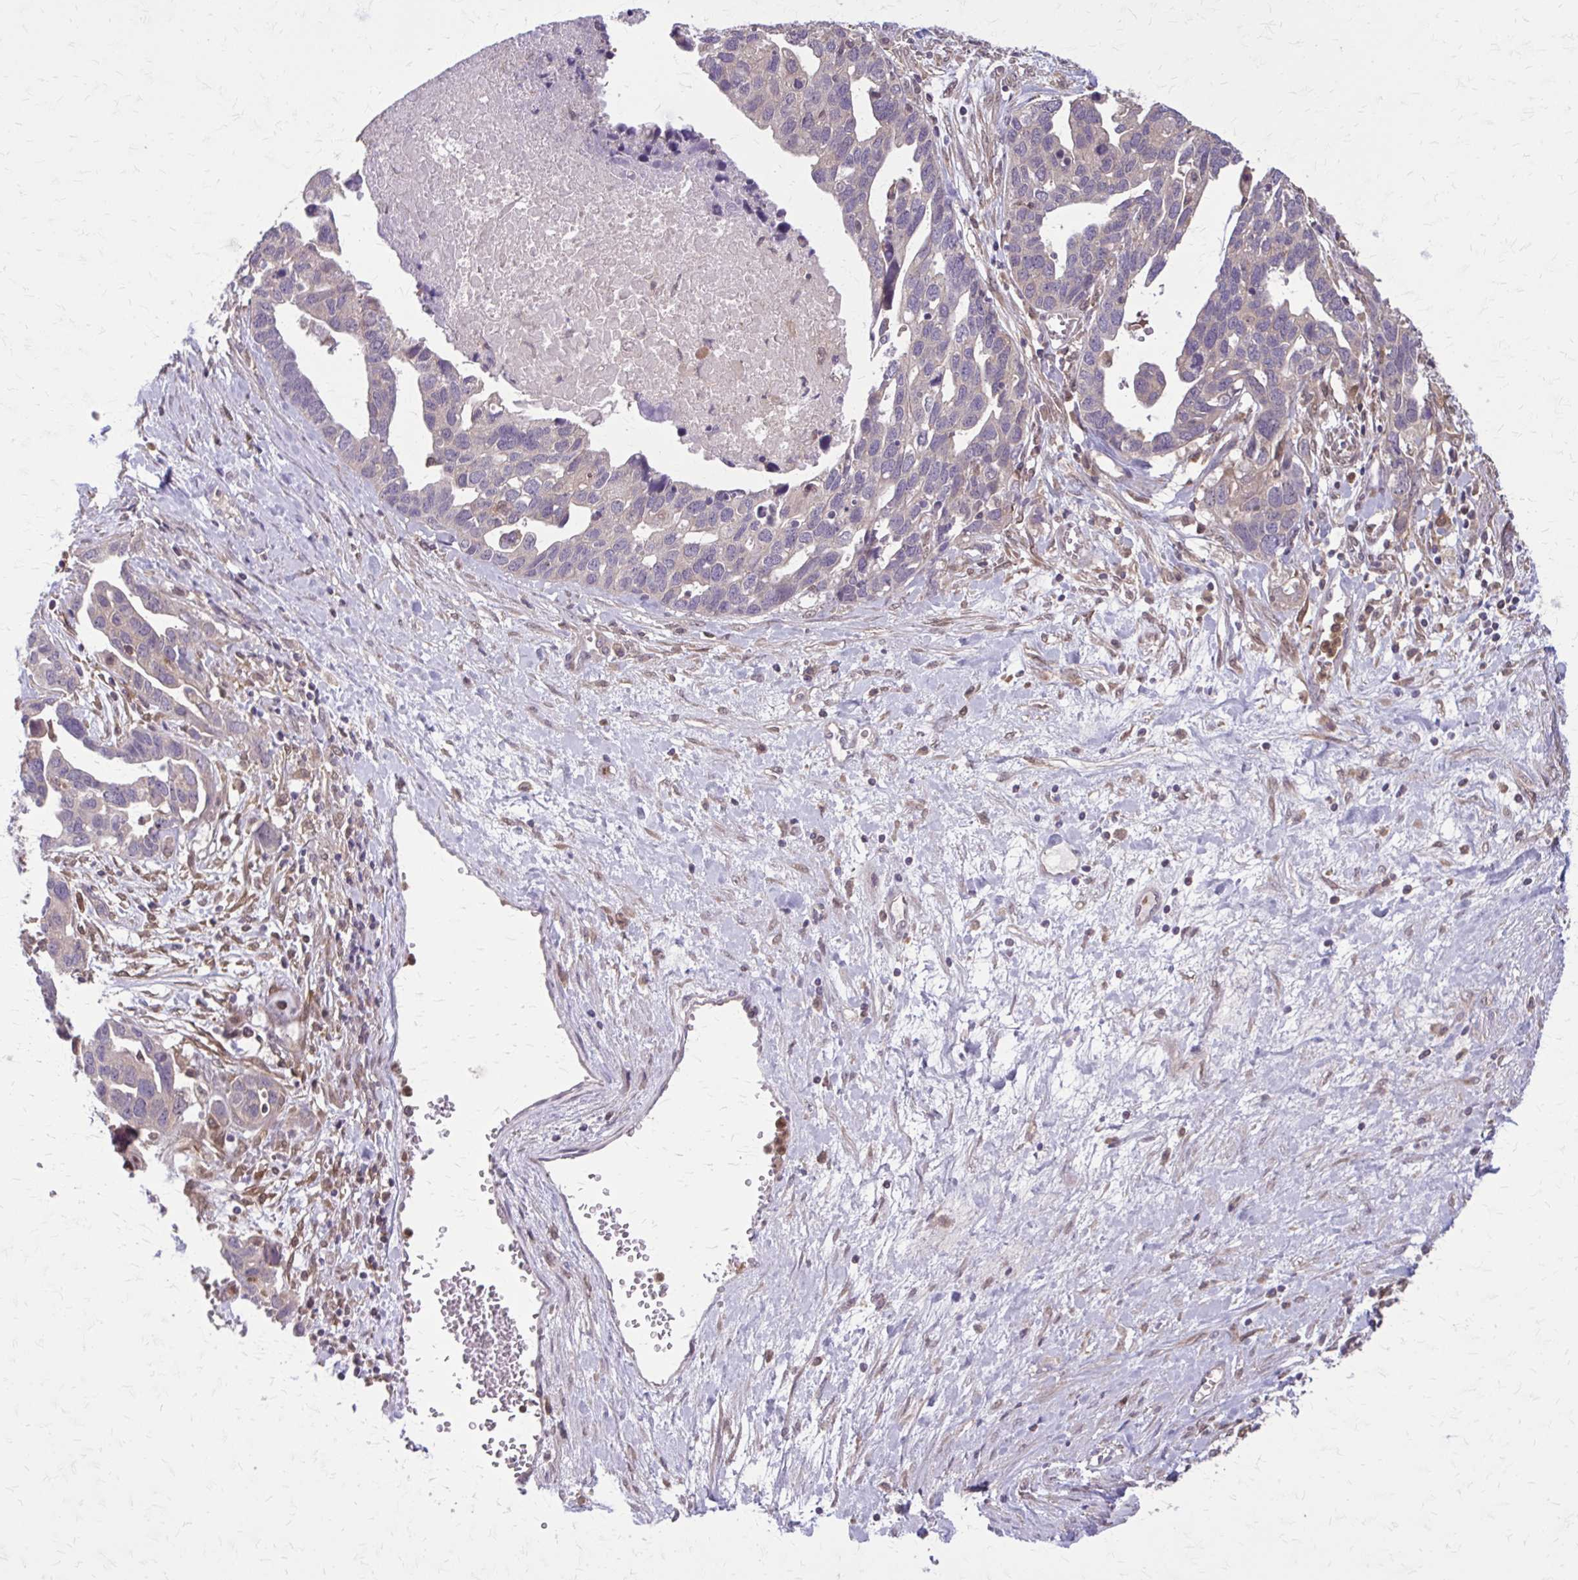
{"staining": {"intensity": "negative", "quantity": "none", "location": "none"}, "tissue": "ovarian cancer", "cell_type": "Tumor cells", "image_type": "cancer", "snomed": [{"axis": "morphology", "description": "Cystadenocarcinoma, serous, NOS"}, {"axis": "topography", "description": "Ovary"}], "caption": "A micrograph of ovarian cancer (serous cystadenocarcinoma) stained for a protein reveals no brown staining in tumor cells.", "gene": "NRBF2", "patient": {"sex": "female", "age": 54}}